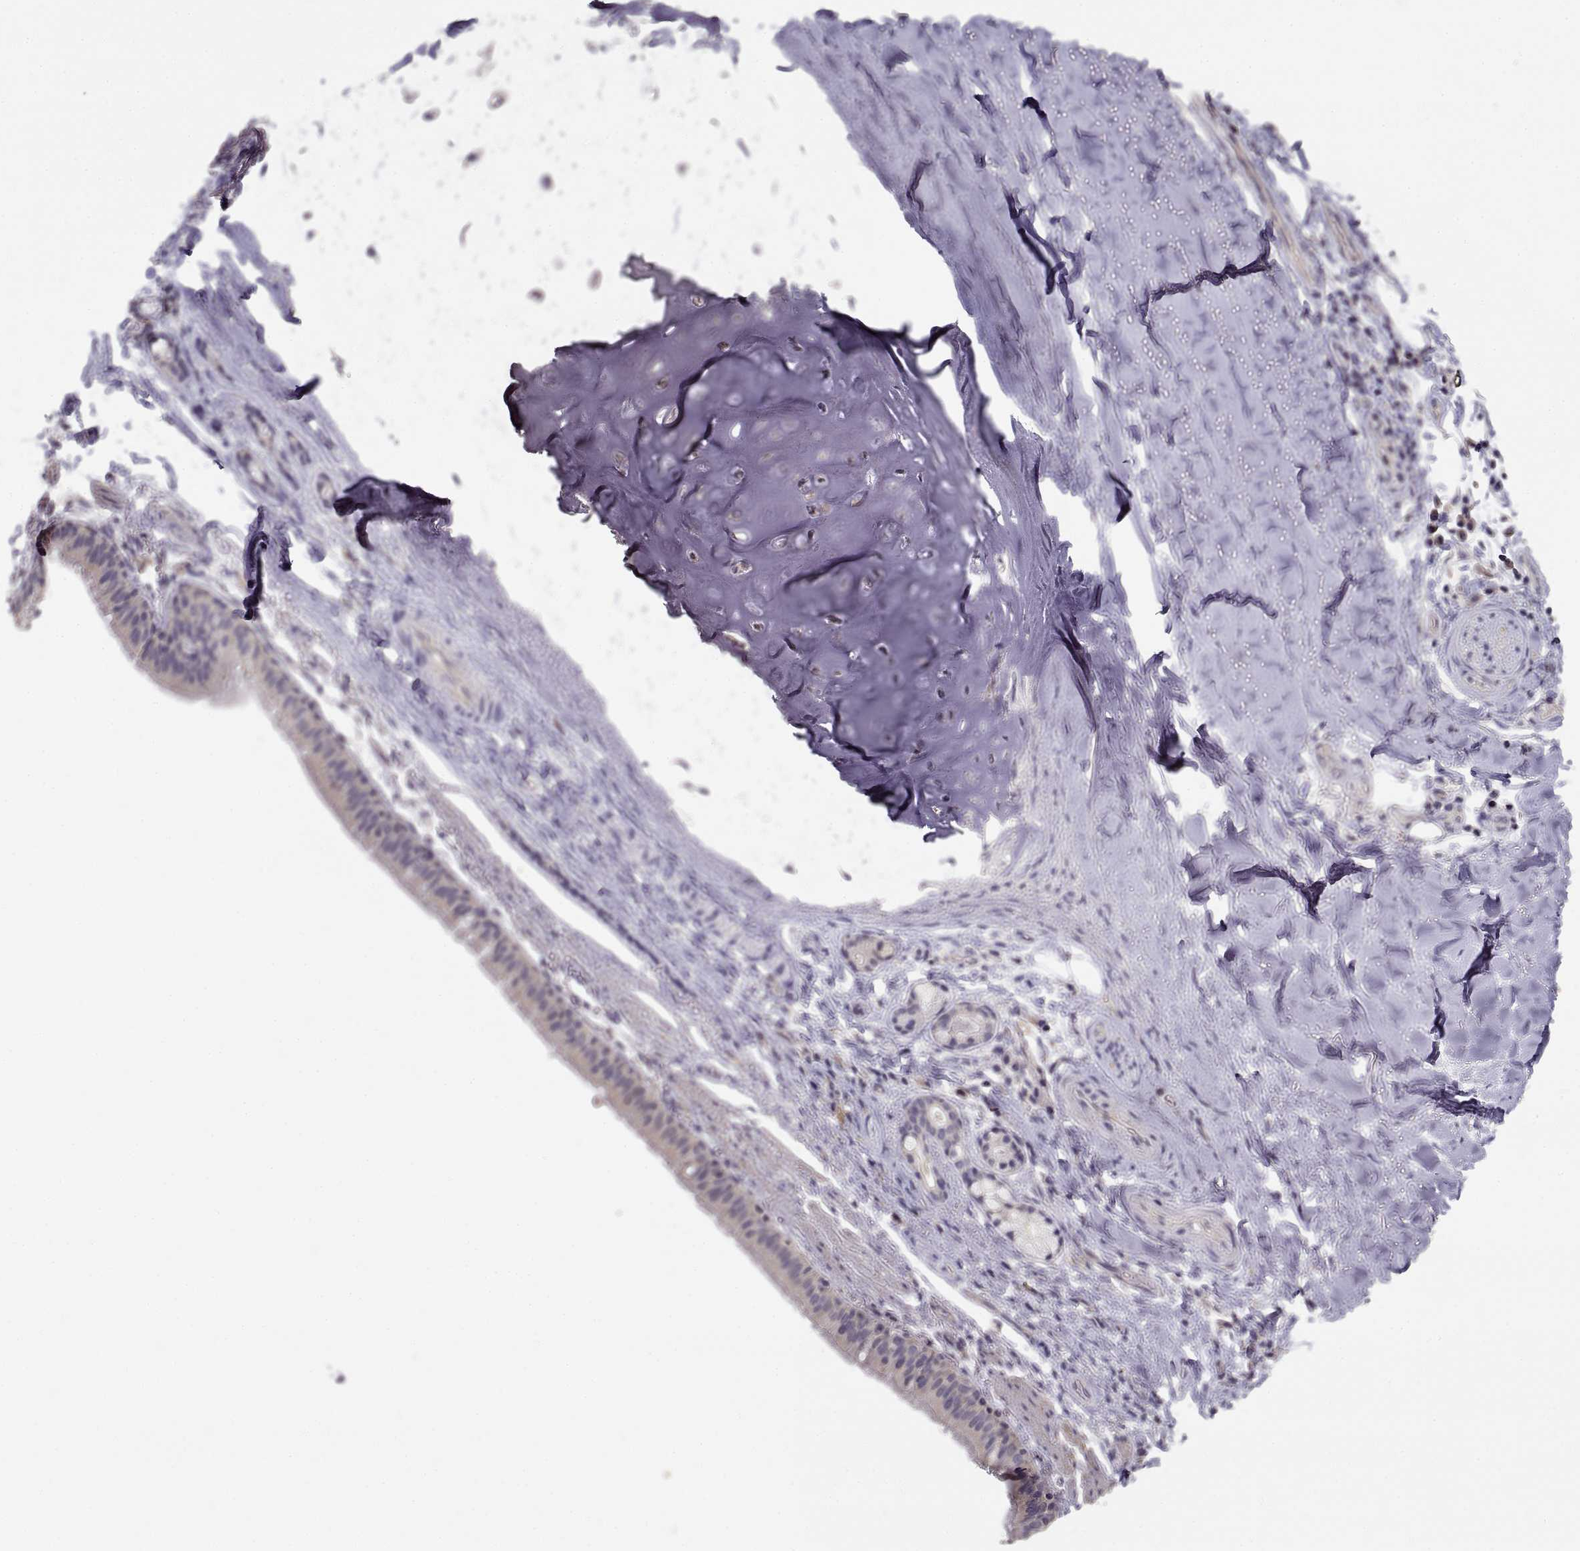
{"staining": {"intensity": "negative", "quantity": "none", "location": "none"}, "tissue": "bronchus", "cell_type": "Respiratory epithelial cells", "image_type": "normal", "snomed": [{"axis": "morphology", "description": "Normal tissue, NOS"}, {"axis": "morphology", "description": "Squamous cell carcinoma, NOS"}, {"axis": "topography", "description": "Bronchus"}, {"axis": "topography", "description": "Lung"}], "caption": "High magnification brightfield microscopy of normal bronchus stained with DAB (3,3'-diaminobenzidine) (brown) and counterstained with hematoxylin (blue): respiratory epithelial cells show no significant expression.", "gene": "NMNAT2", "patient": {"sex": "male", "age": 69}}